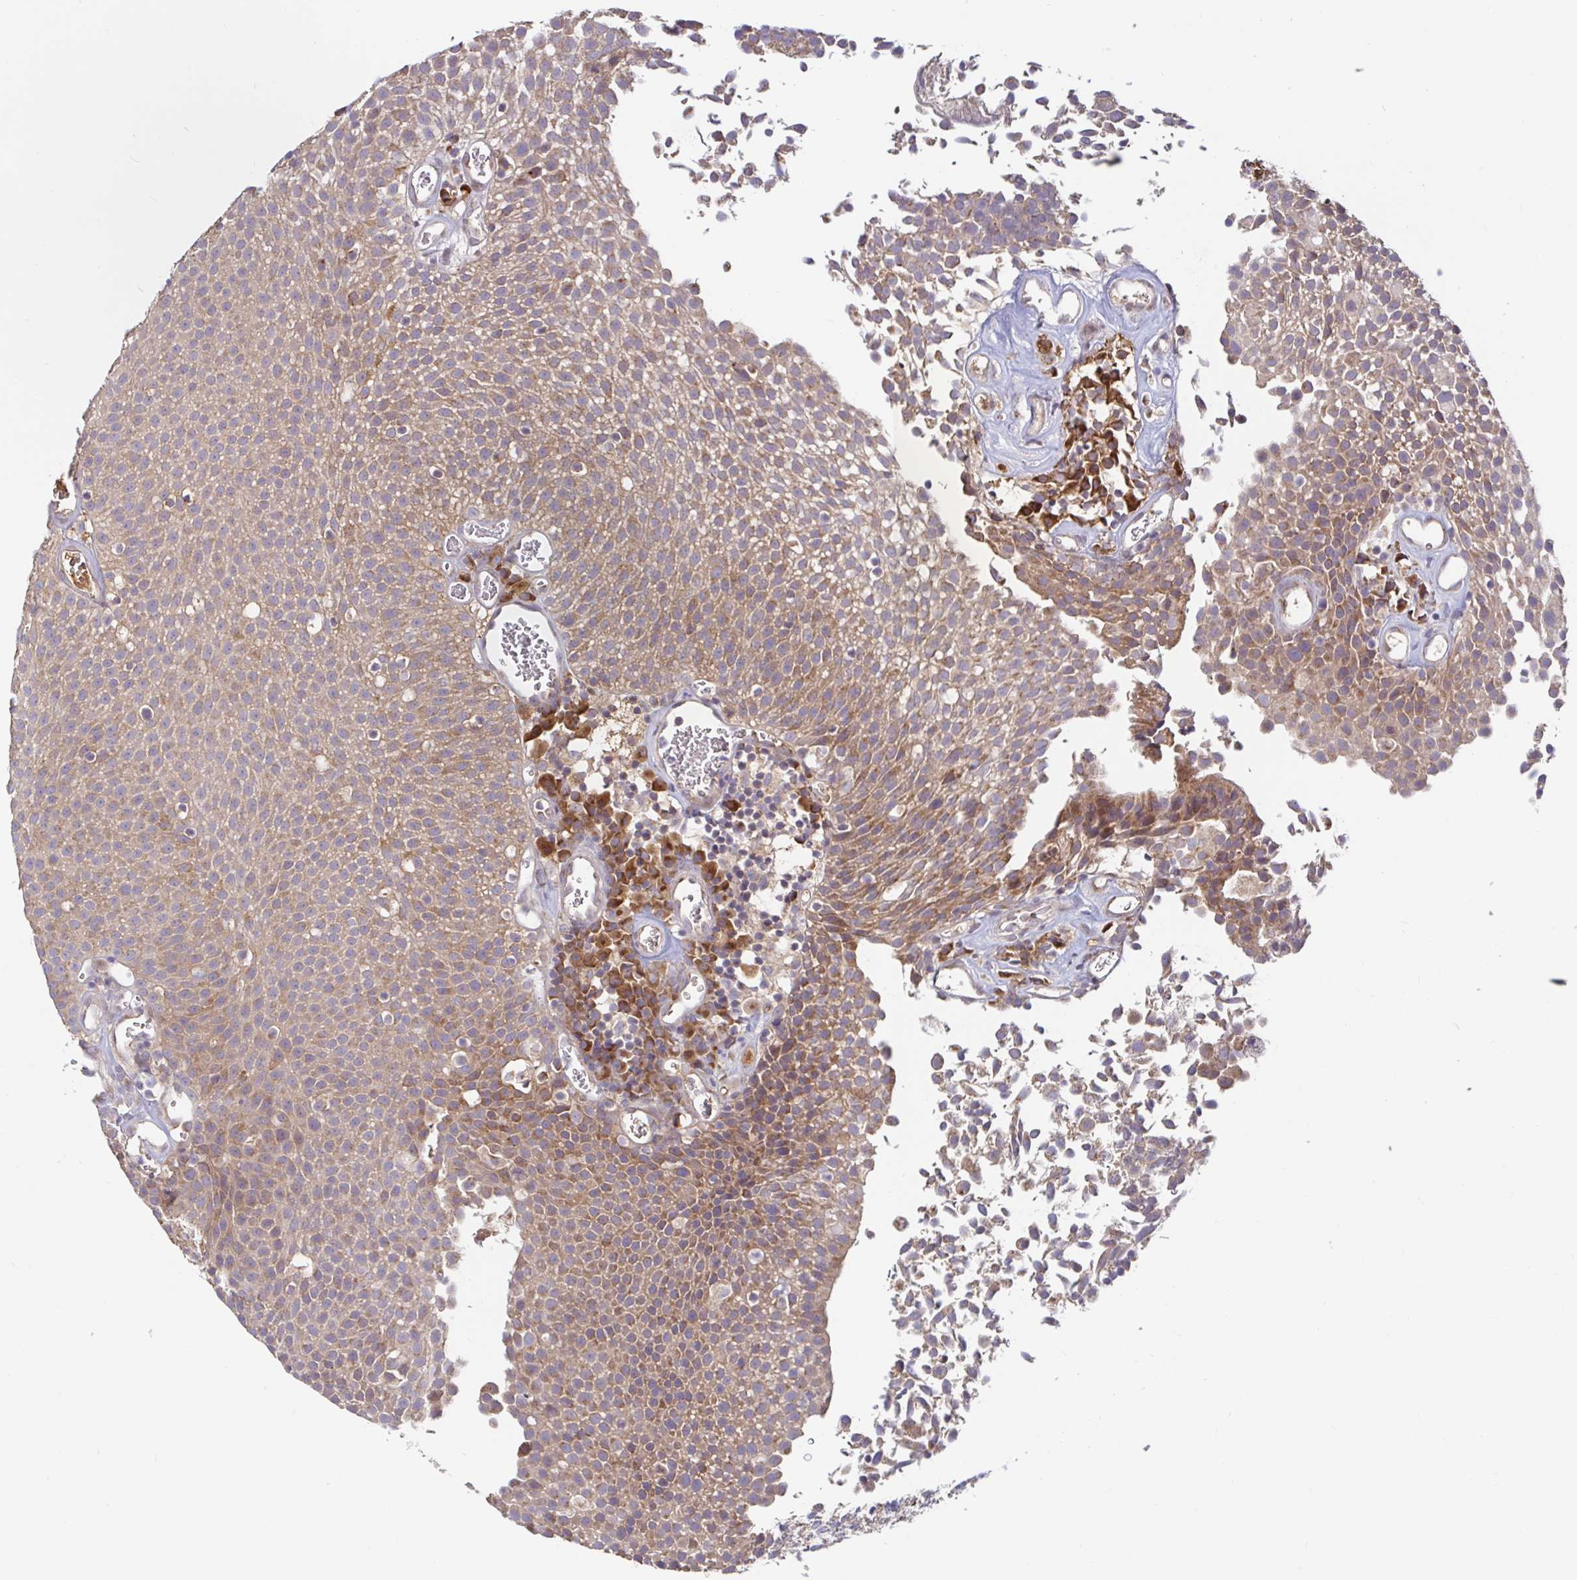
{"staining": {"intensity": "moderate", "quantity": ">75%", "location": "cytoplasmic/membranous"}, "tissue": "urothelial cancer", "cell_type": "Tumor cells", "image_type": "cancer", "snomed": [{"axis": "morphology", "description": "Urothelial carcinoma, Low grade"}, {"axis": "topography", "description": "Urinary bladder"}], "caption": "Brown immunohistochemical staining in urothelial cancer exhibits moderate cytoplasmic/membranous positivity in about >75% of tumor cells. The protein is shown in brown color, while the nuclei are stained blue.", "gene": "LARP1", "patient": {"sex": "female", "age": 79}}